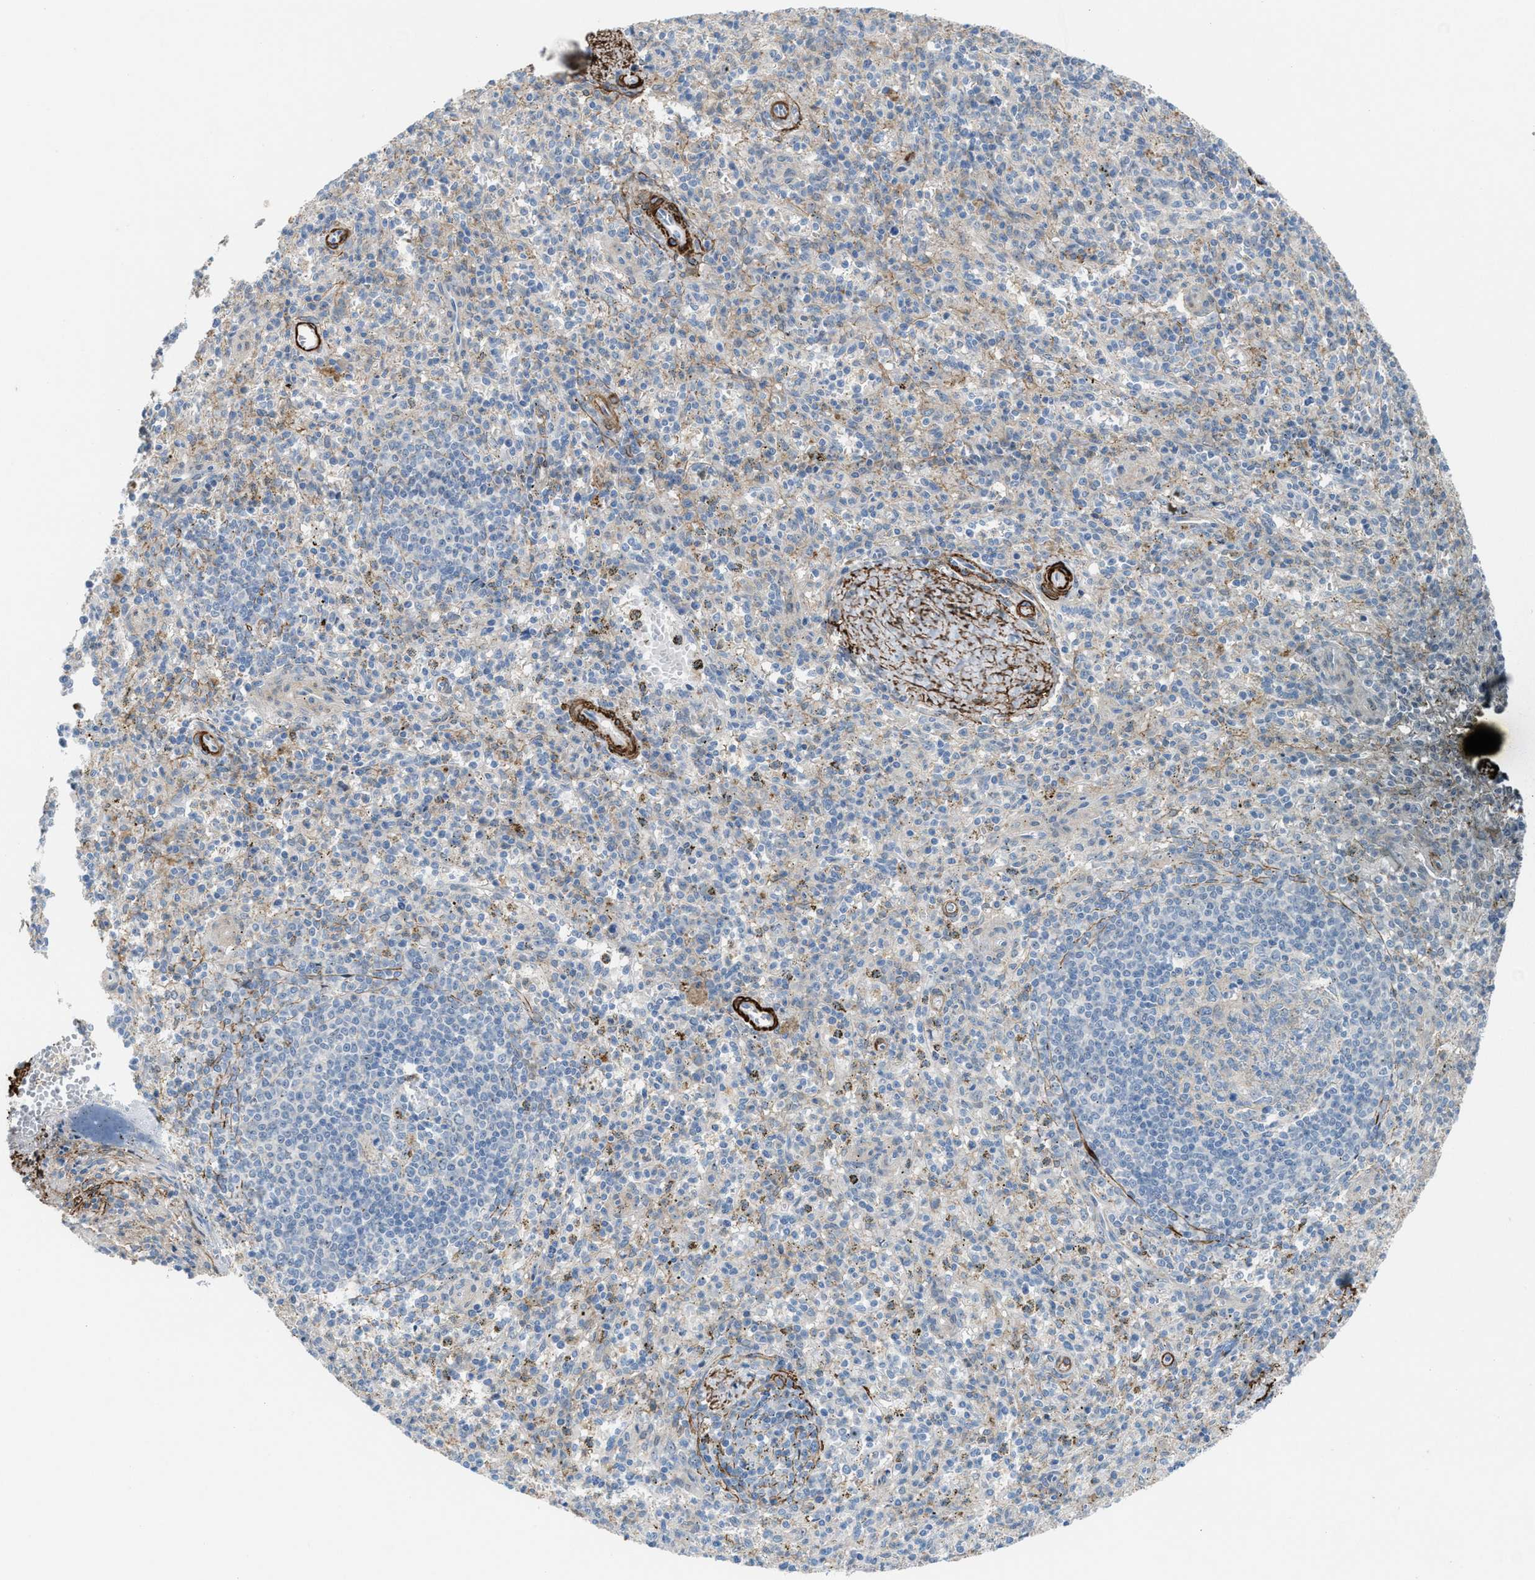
{"staining": {"intensity": "moderate", "quantity": "<25%", "location": "cytoplasmic/membranous"}, "tissue": "spleen", "cell_type": "Cells in red pulp", "image_type": "normal", "snomed": [{"axis": "morphology", "description": "Normal tissue, NOS"}, {"axis": "topography", "description": "Spleen"}], "caption": "Immunohistochemical staining of normal spleen demonstrates low levels of moderate cytoplasmic/membranous positivity in about <25% of cells in red pulp. (brown staining indicates protein expression, while blue staining denotes nuclei).", "gene": "NQO2", "patient": {"sex": "male", "age": 72}}